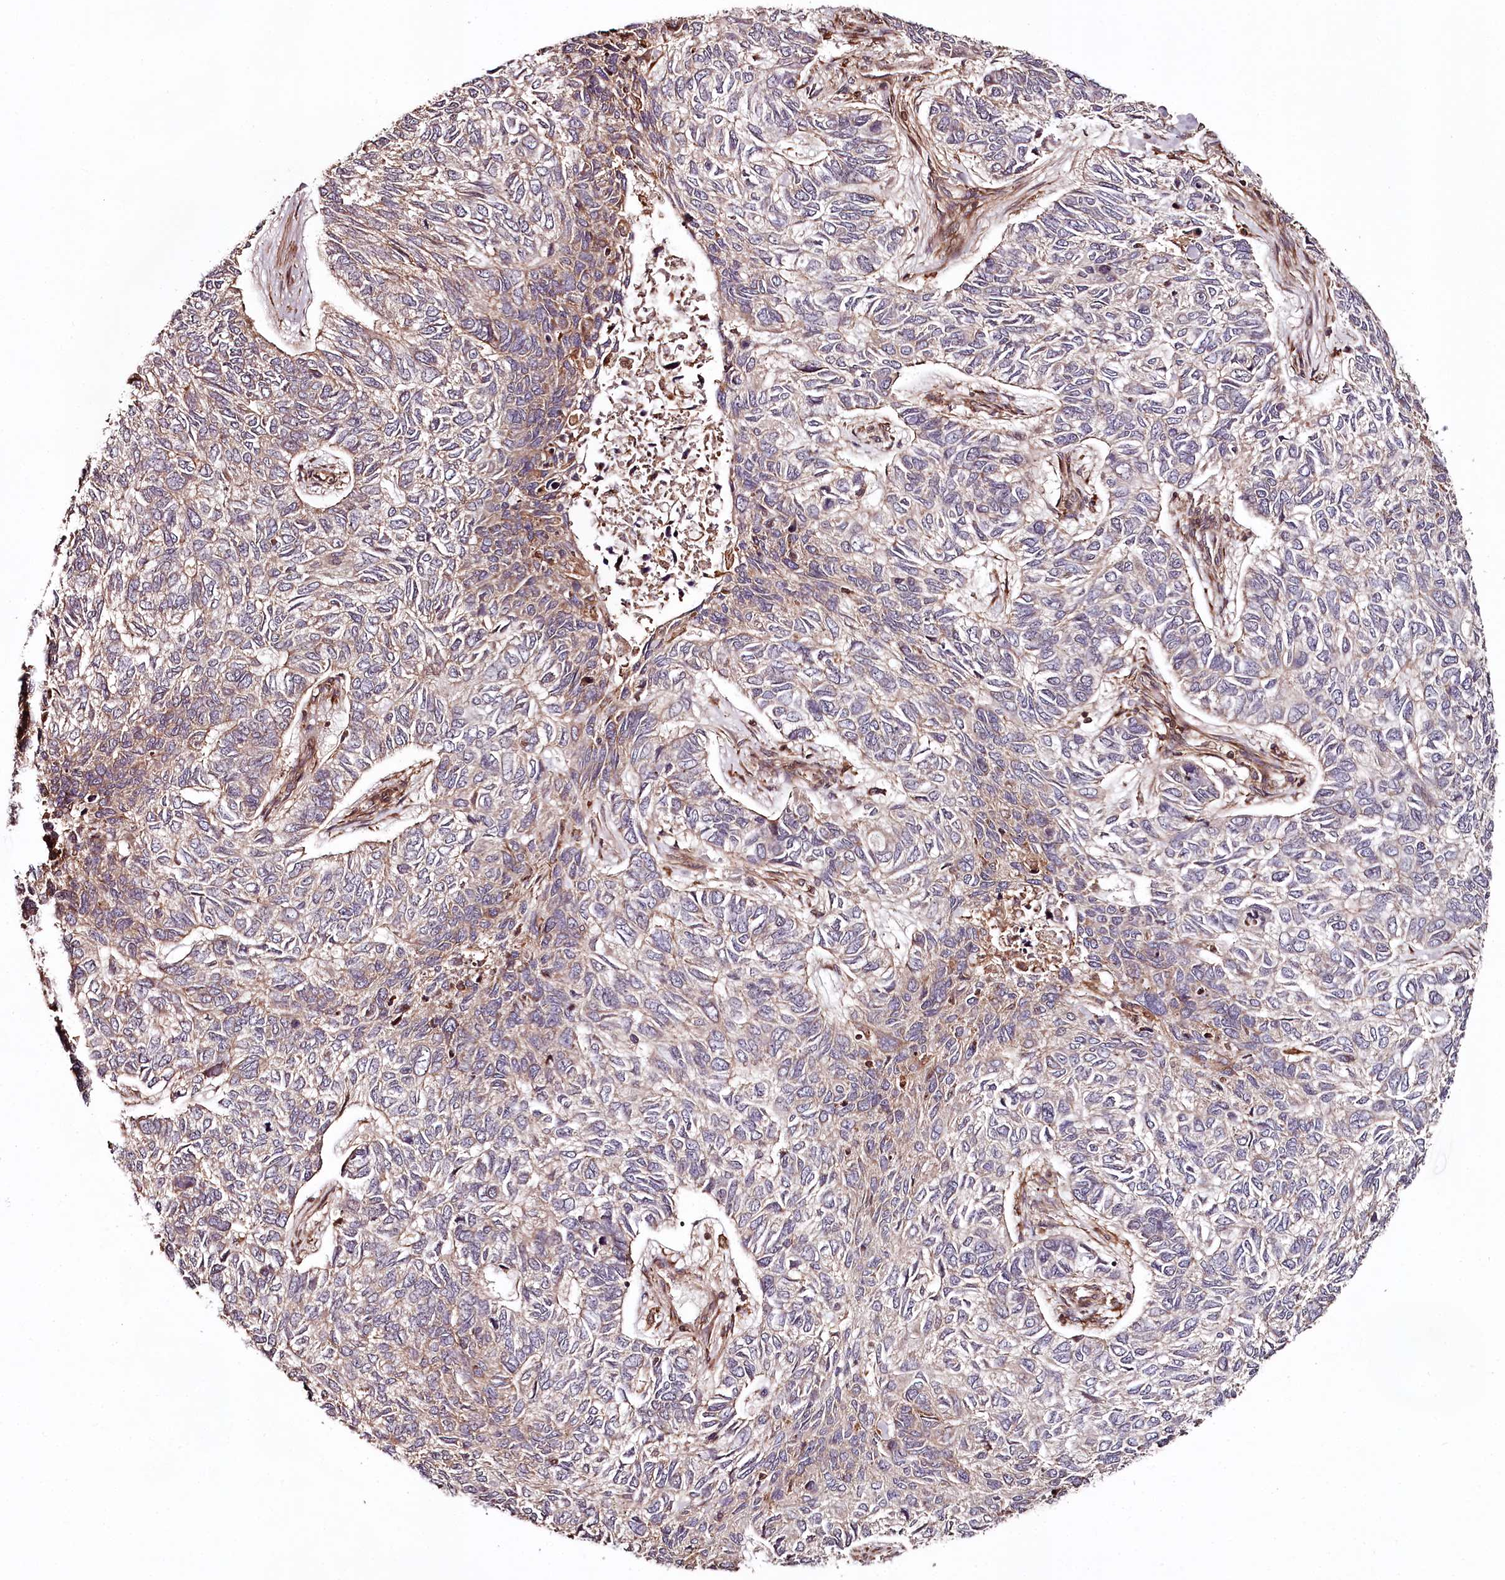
{"staining": {"intensity": "weak", "quantity": "<25%", "location": "cytoplasmic/membranous"}, "tissue": "skin cancer", "cell_type": "Tumor cells", "image_type": "cancer", "snomed": [{"axis": "morphology", "description": "Basal cell carcinoma"}, {"axis": "topography", "description": "Skin"}], "caption": "Skin basal cell carcinoma was stained to show a protein in brown. There is no significant staining in tumor cells.", "gene": "KIF14", "patient": {"sex": "female", "age": 65}}